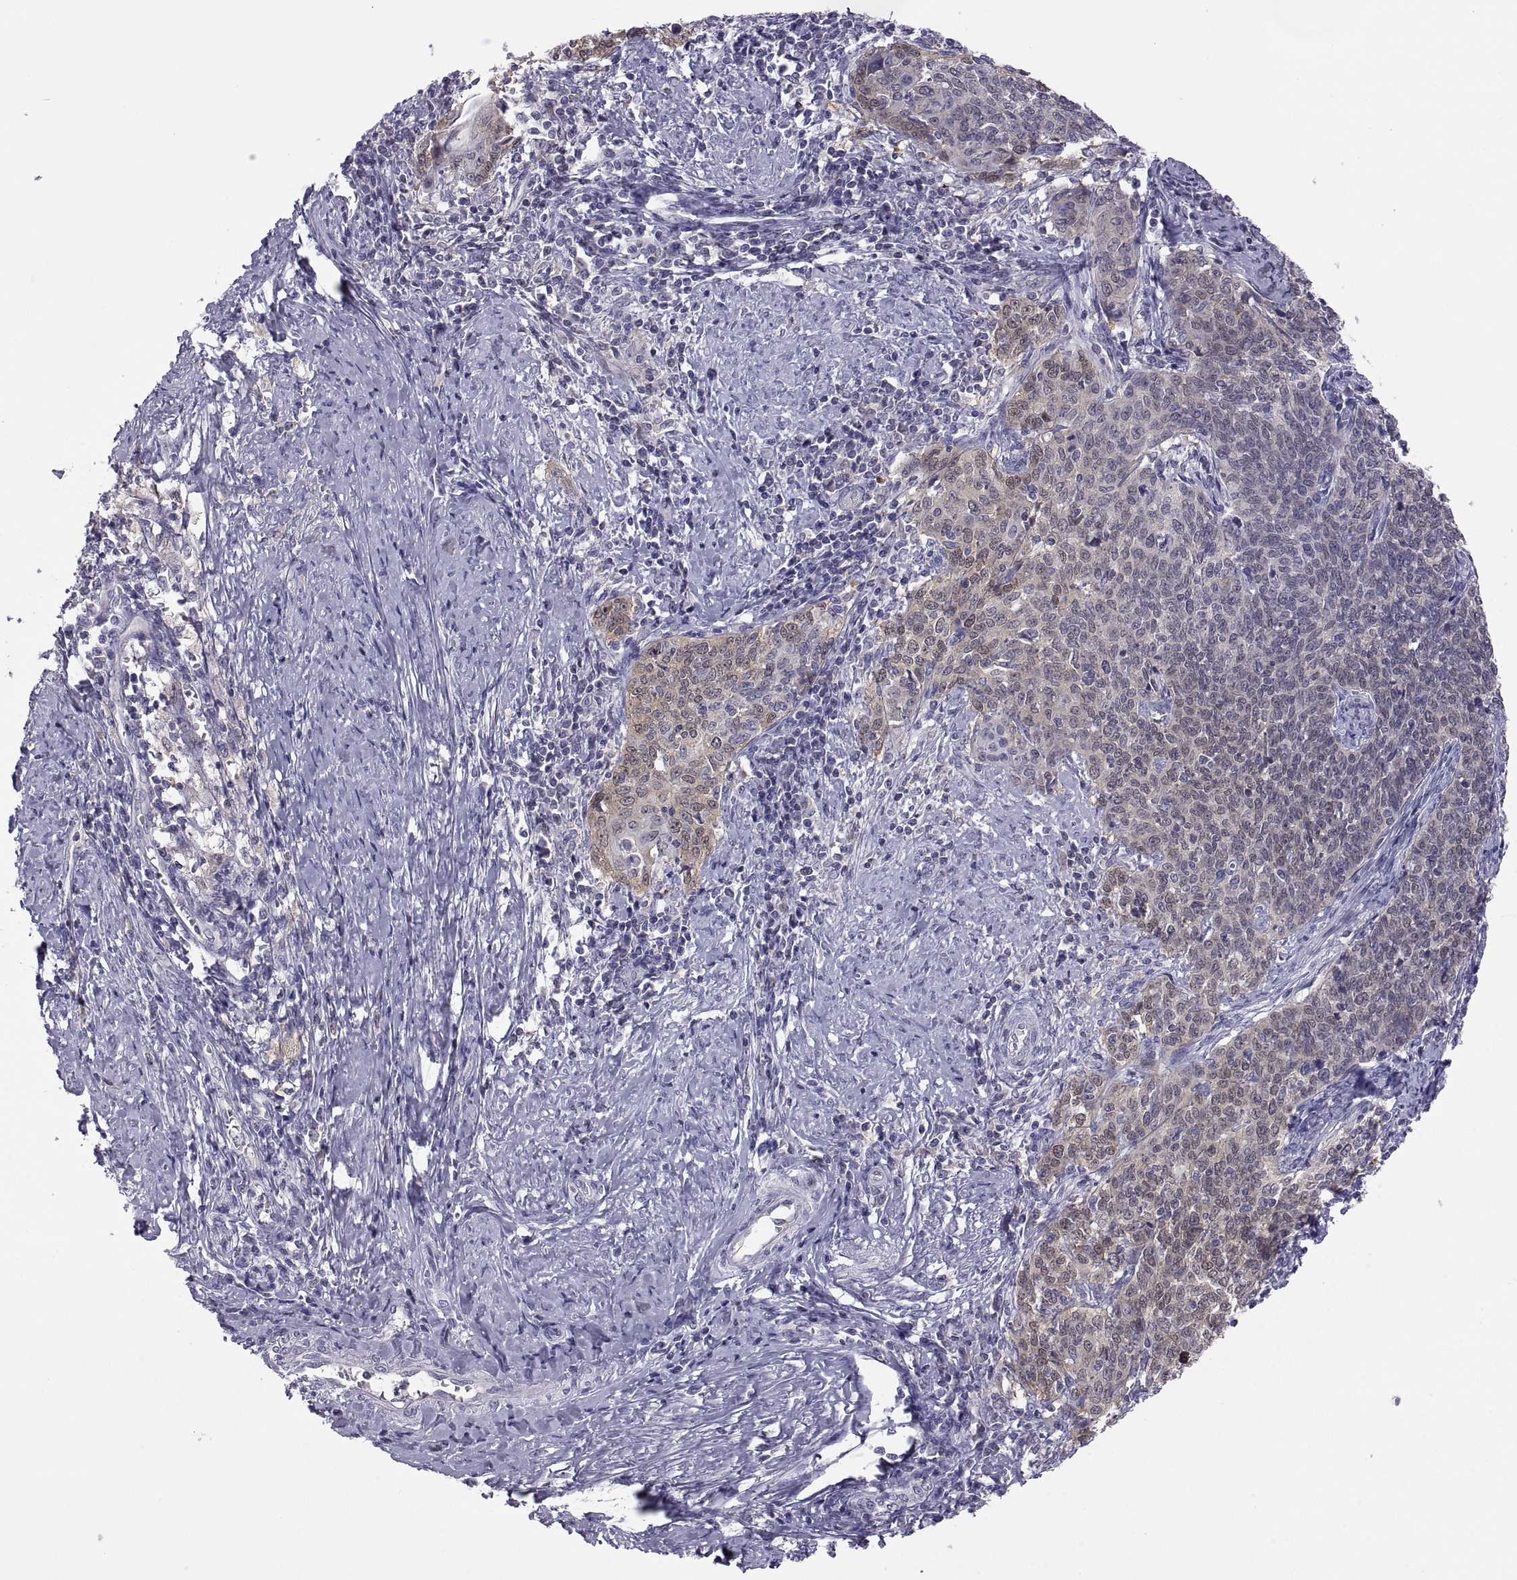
{"staining": {"intensity": "weak", "quantity": "<25%", "location": "cytoplasmic/membranous"}, "tissue": "cervical cancer", "cell_type": "Tumor cells", "image_type": "cancer", "snomed": [{"axis": "morphology", "description": "Squamous cell carcinoma, NOS"}, {"axis": "topography", "description": "Cervix"}], "caption": "IHC micrograph of neoplastic tissue: human cervical cancer stained with DAB exhibits no significant protein staining in tumor cells.", "gene": "FGF9", "patient": {"sex": "female", "age": 39}}